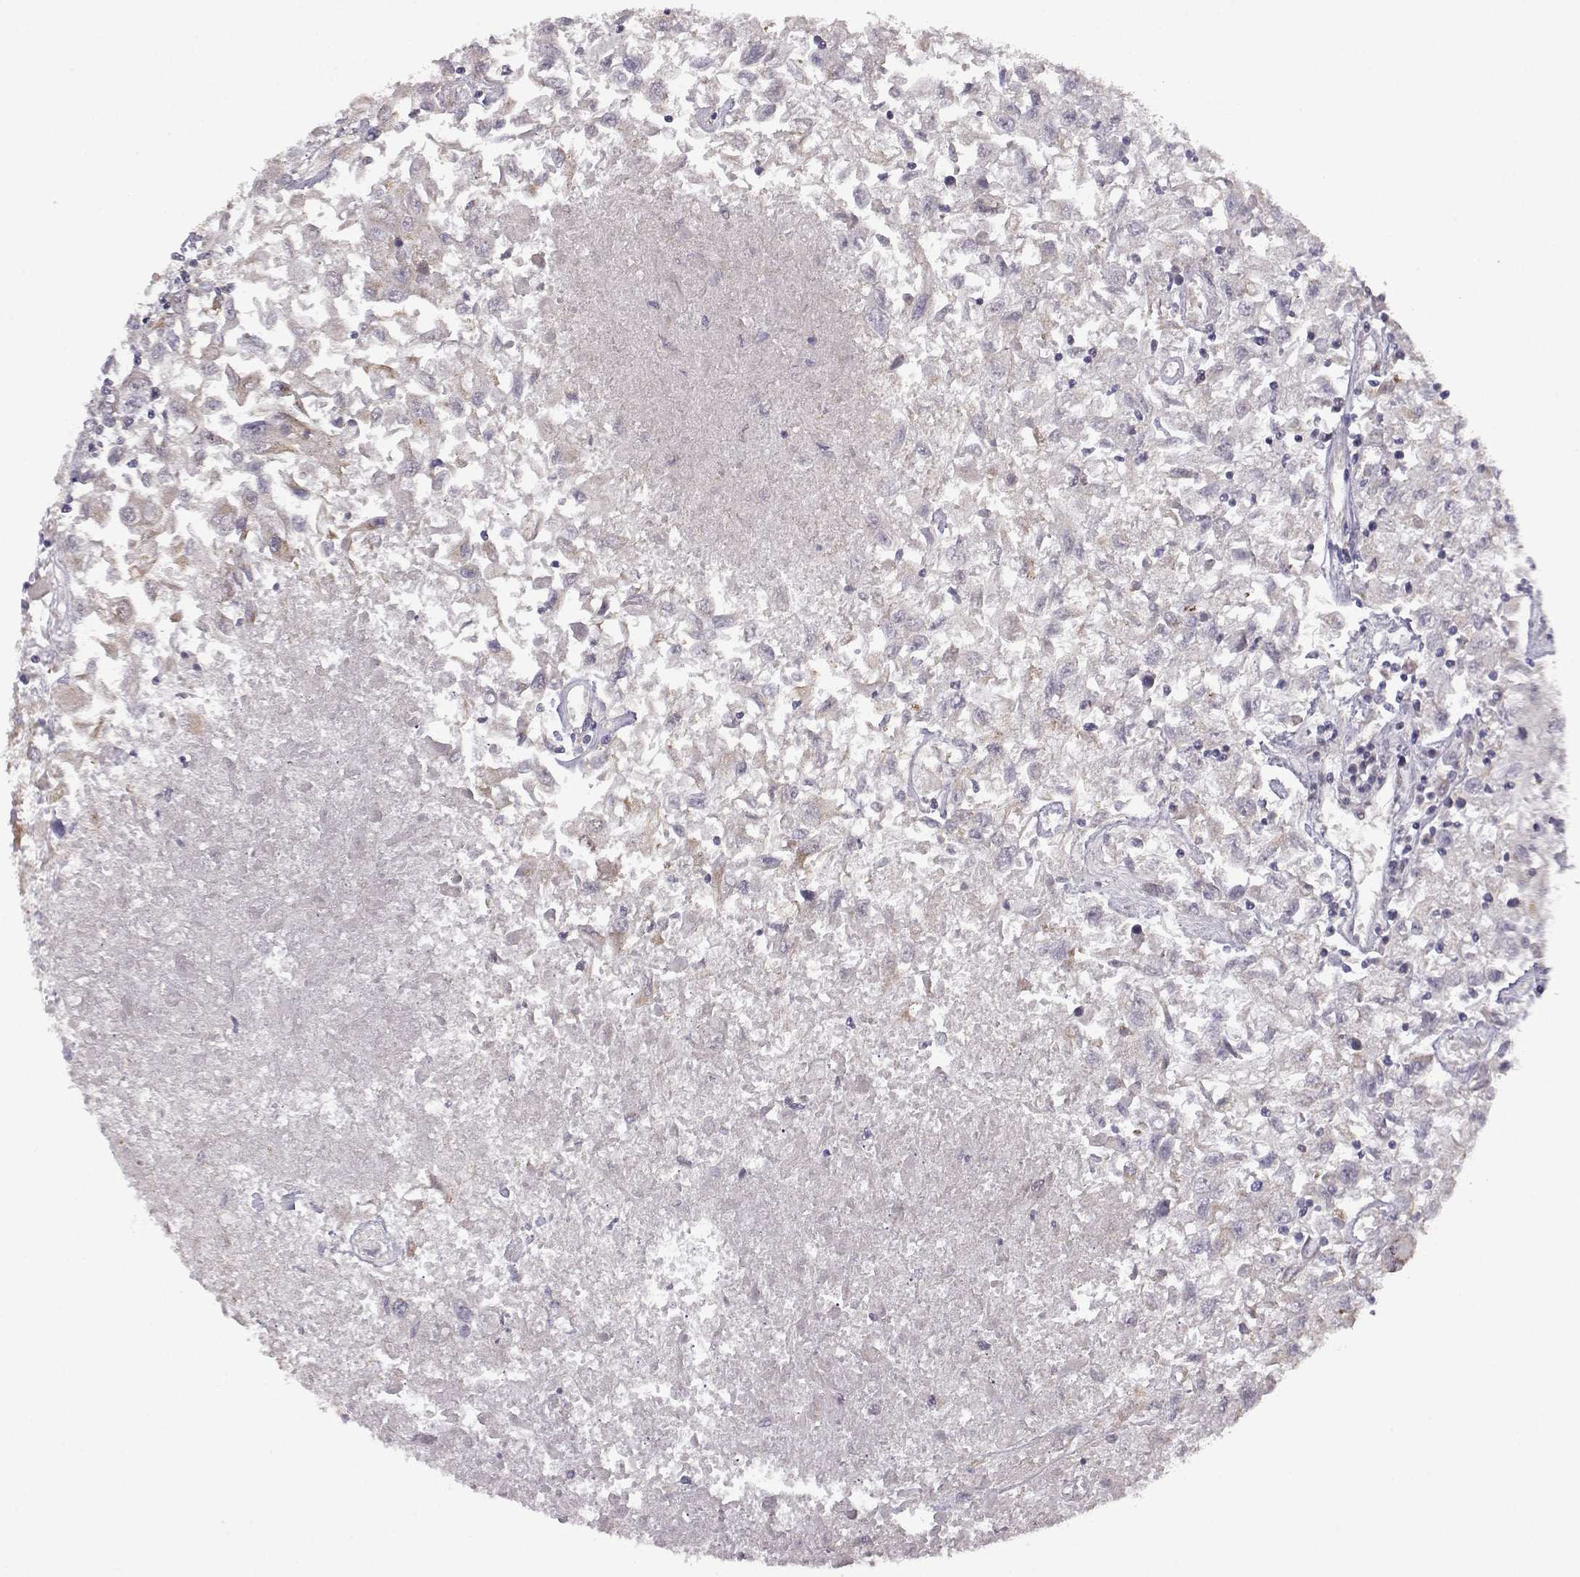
{"staining": {"intensity": "weak", "quantity": "<25%", "location": "cytoplasmic/membranous"}, "tissue": "renal cancer", "cell_type": "Tumor cells", "image_type": "cancer", "snomed": [{"axis": "morphology", "description": "Adenocarcinoma, NOS"}, {"axis": "topography", "description": "Kidney"}], "caption": "The IHC histopathology image has no significant staining in tumor cells of renal cancer (adenocarcinoma) tissue. The staining is performed using DAB (3,3'-diaminobenzidine) brown chromogen with nuclei counter-stained in using hematoxylin.", "gene": "DDC", "patient": {"sex": "female", "age": 76}}